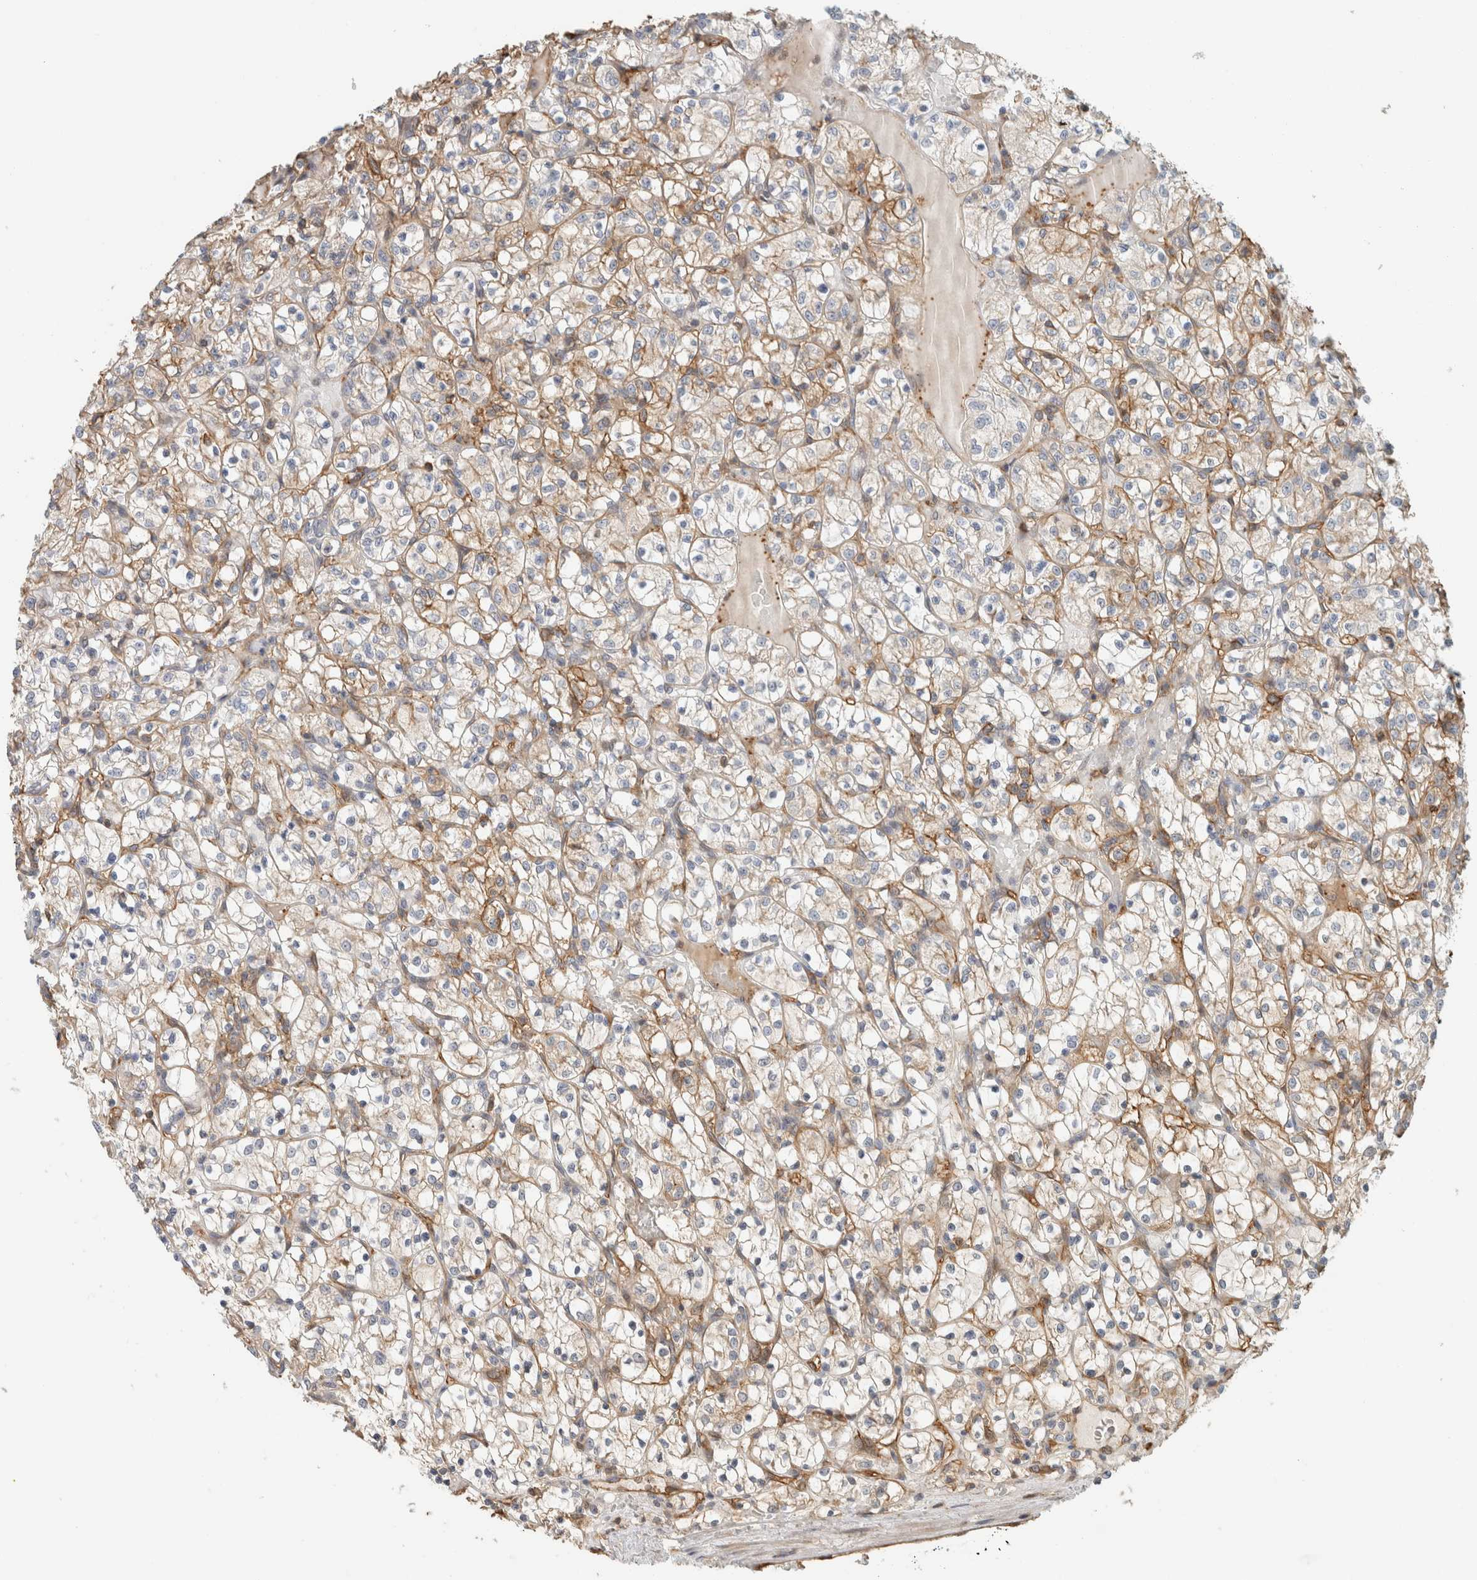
{"staining": {"intensity": "weak", "quantity": "<25%", "location": "cytoplasmic/membranous"}, "tissue": "renal cancer", "cell_type": "Tumor cells", "image_type": "cancer", "snomed": [{"axis": "morphology", "description": "Adenocarcinoma, NOS"}, {"axis": "topography", "description": "Kidney"}], "caption": "Image shows no protein expression in tumor cells of renal cancer tissue. (DAB (3,3'-diaminobenzidine) immunohistochemistry (IHC) visualized using brightfield microscopy, high magnification).", "gene": "PFDN4", "patient": {"sex": "female", "age": 69}}